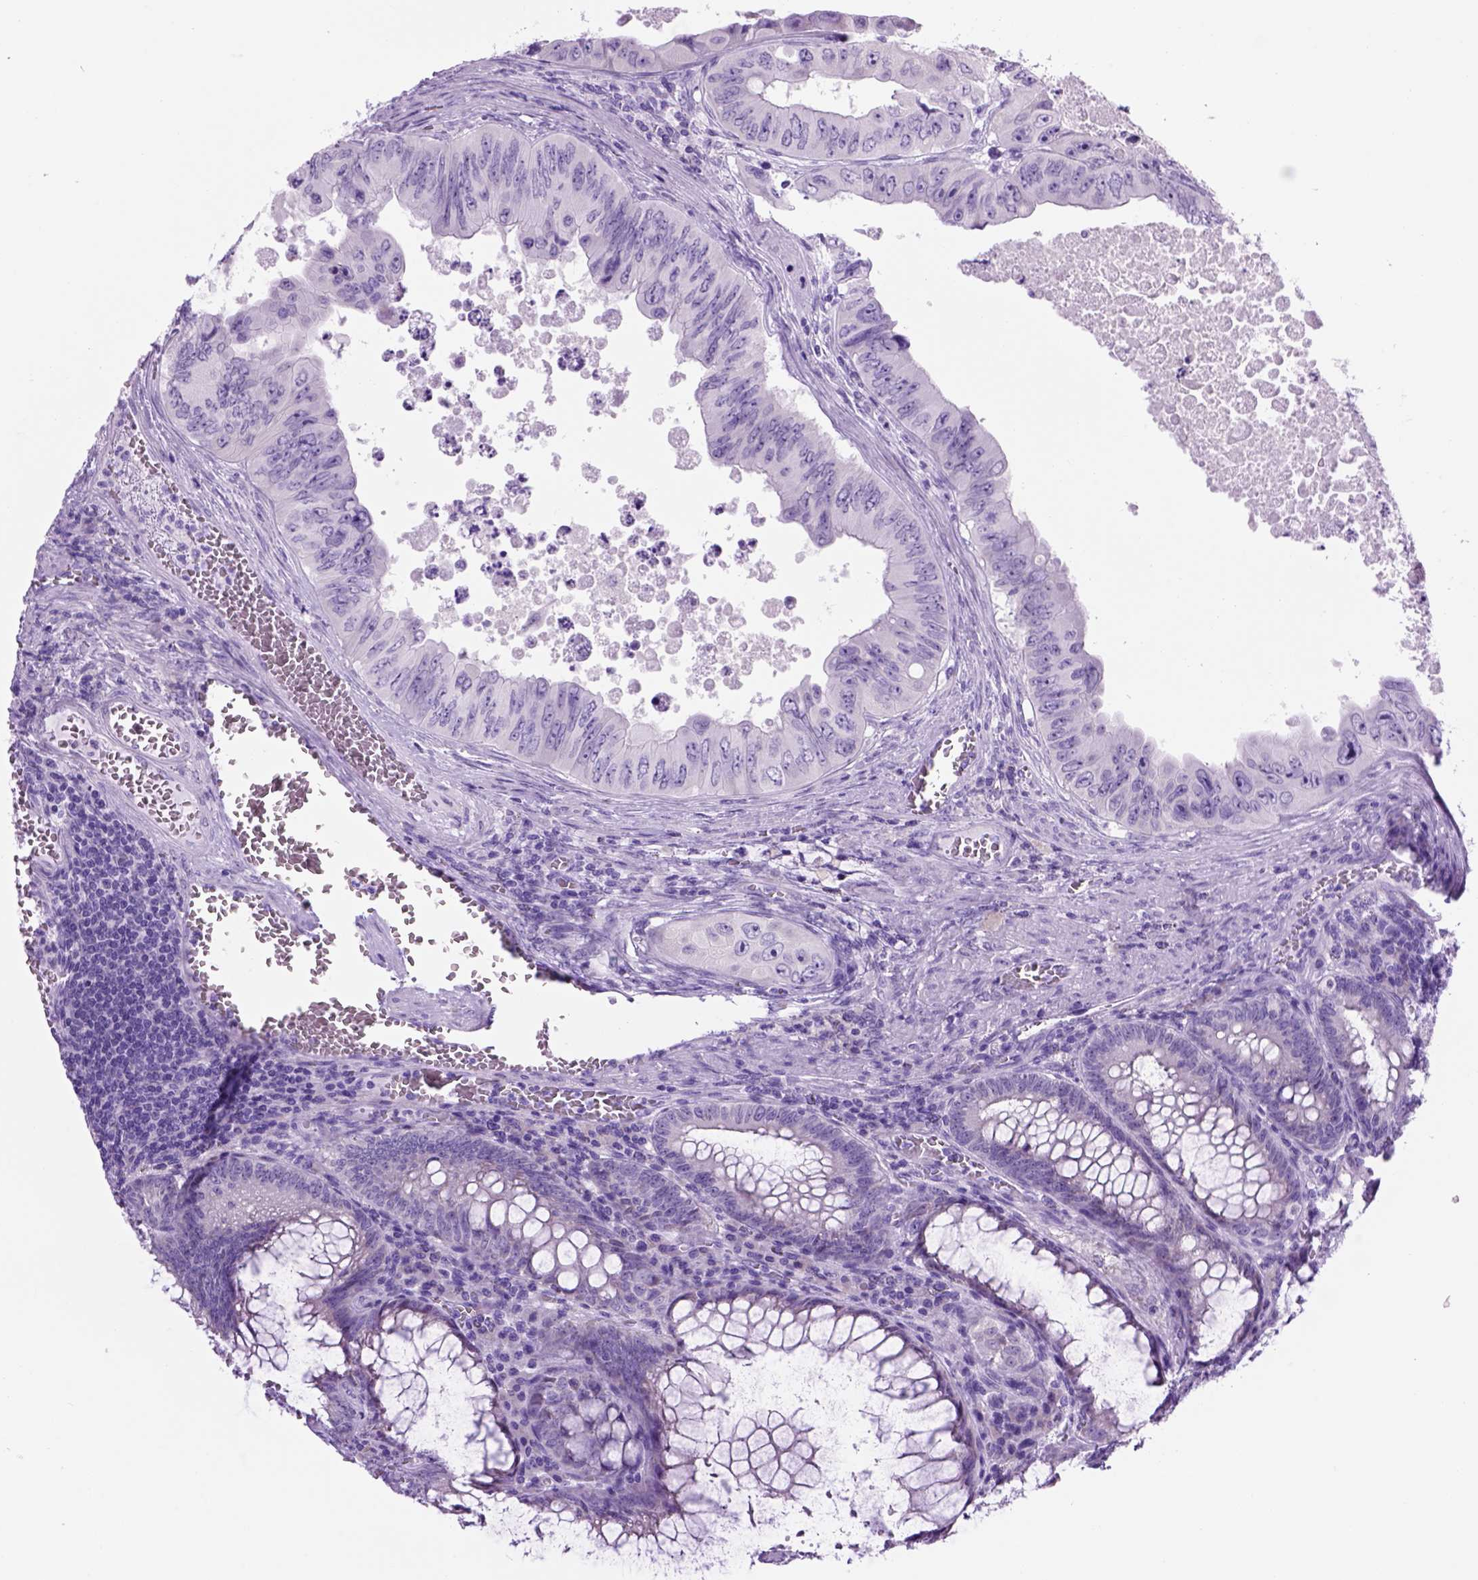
{"staining": {"intensity": "negative", "quantity": "none", "location": "none"}, "tissue": "colorectal cancer", "cell_type": "Tumor cells", "image_type": "cancer", "snomed": [{"axis": "morphology", "description": "Adenocarcinoma, NOS"}, {"axis": "topography", "description": "Colon"}], "caption": "Immunohistochemistry of human colorectal cancer (adenocarcinoma) shows no expression in tumor cells. Brightfield microscopy of immunohistochemistry stained with DAB (3,3'-diaminobenzidine) (brown) and hematoxylin (blue), captured at high magnification.", "gene": "HHIPL2", "patient": {"sex": "female", "age": 84}}